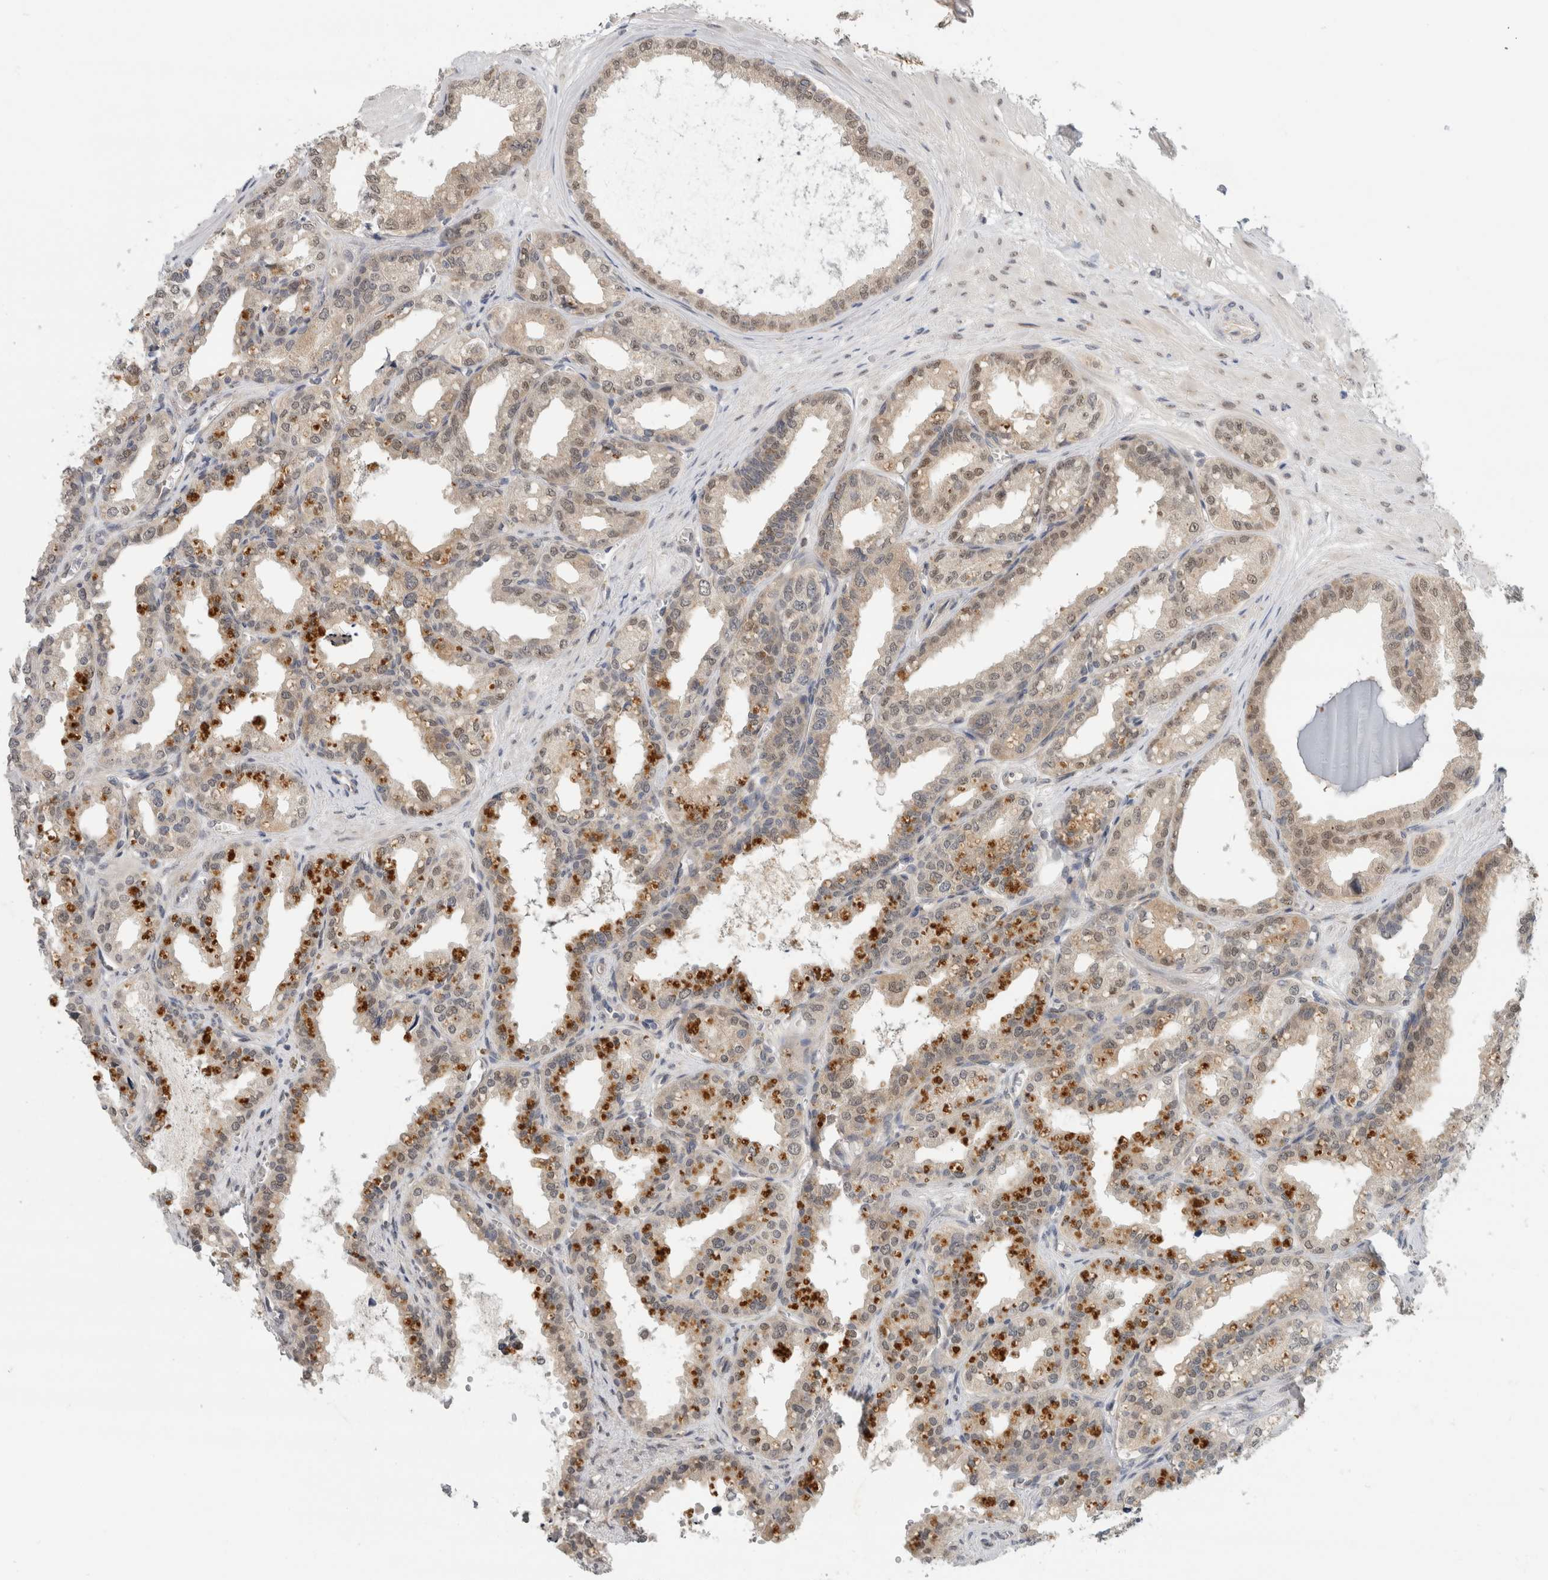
{"staining": {"intensity": "weak", "quantity": "25%-75%", "location": "cytoplasmic/membranous"}, "tissue": "seminal vesicle", "cell_type": "Glandular cells", "image_type": "normal", "snomed": [{"axis": "morphology", "description": "Normal tissue, NOS"}, {"axis": "topography", "description": "Prostate"}, {"axis": "topography", "description": "Seminal veicle"}], "caption": "Glandular cells reveal low levels of weak cytoplasmic/membranous staining in about 25%-75% of cells in benign human seminal vesicle.", "gene": "EIF4G3", "patient": {"sex": "male", "age": 51}}